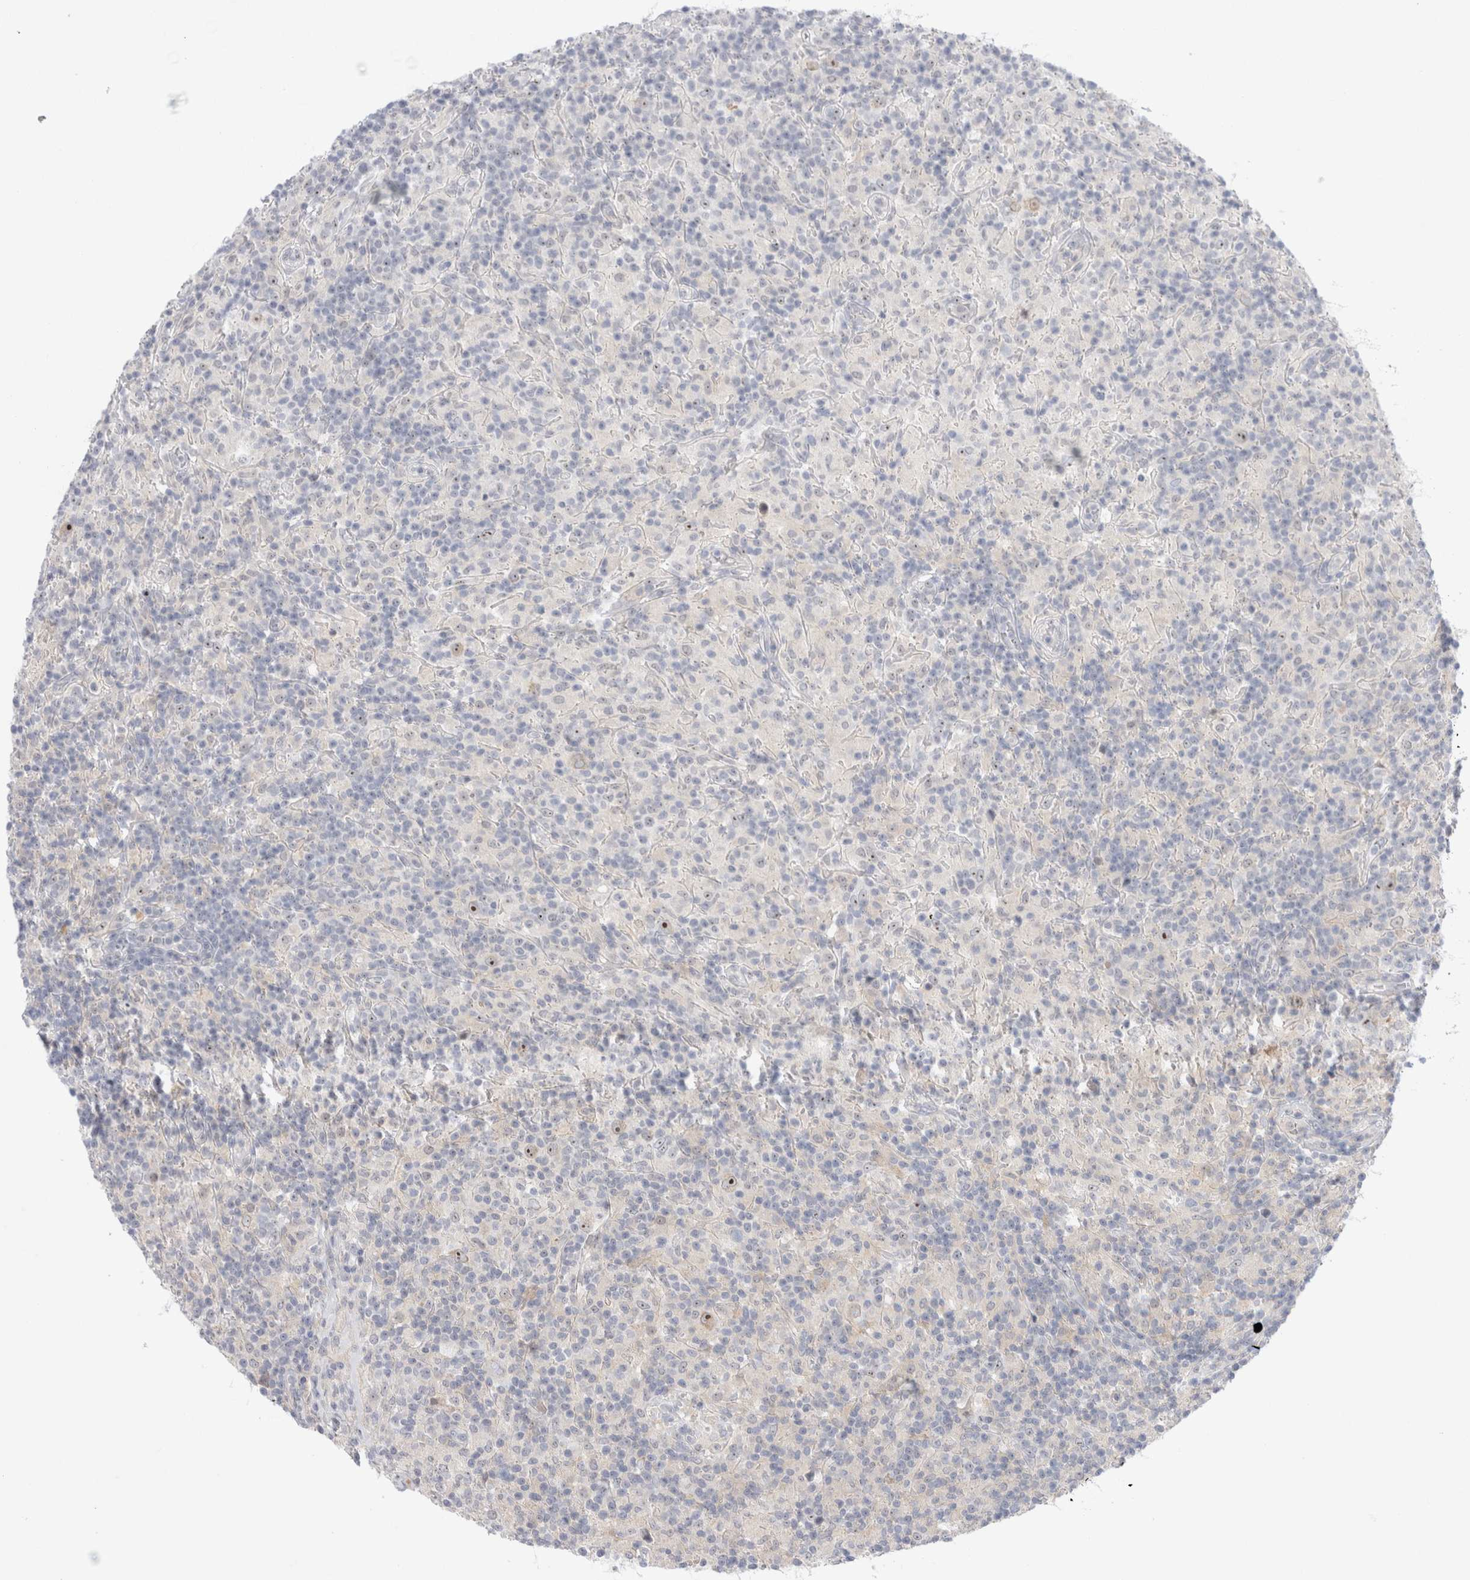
{"staining": {"intensity": "moderate", "quantity": "25%-75%", "location": "nuclear"}, "tissue": "lymphoma", "cell_type": "Tumor cells", "image_type": "cancer", "snomed": [{"axis": "morphology", "description": "Hodgkin's disease, NOS"}, {"axis": "topography", "description": "Lymph node"}], "caption": "Approximately 25%-75% of tumor cells in human lymphoma demonstrate moderate nuclear protein expression as visualized by brown immunohistochemical staining.", "gene": "CERS5", "patient": {"sex": "male", "age": 70}}